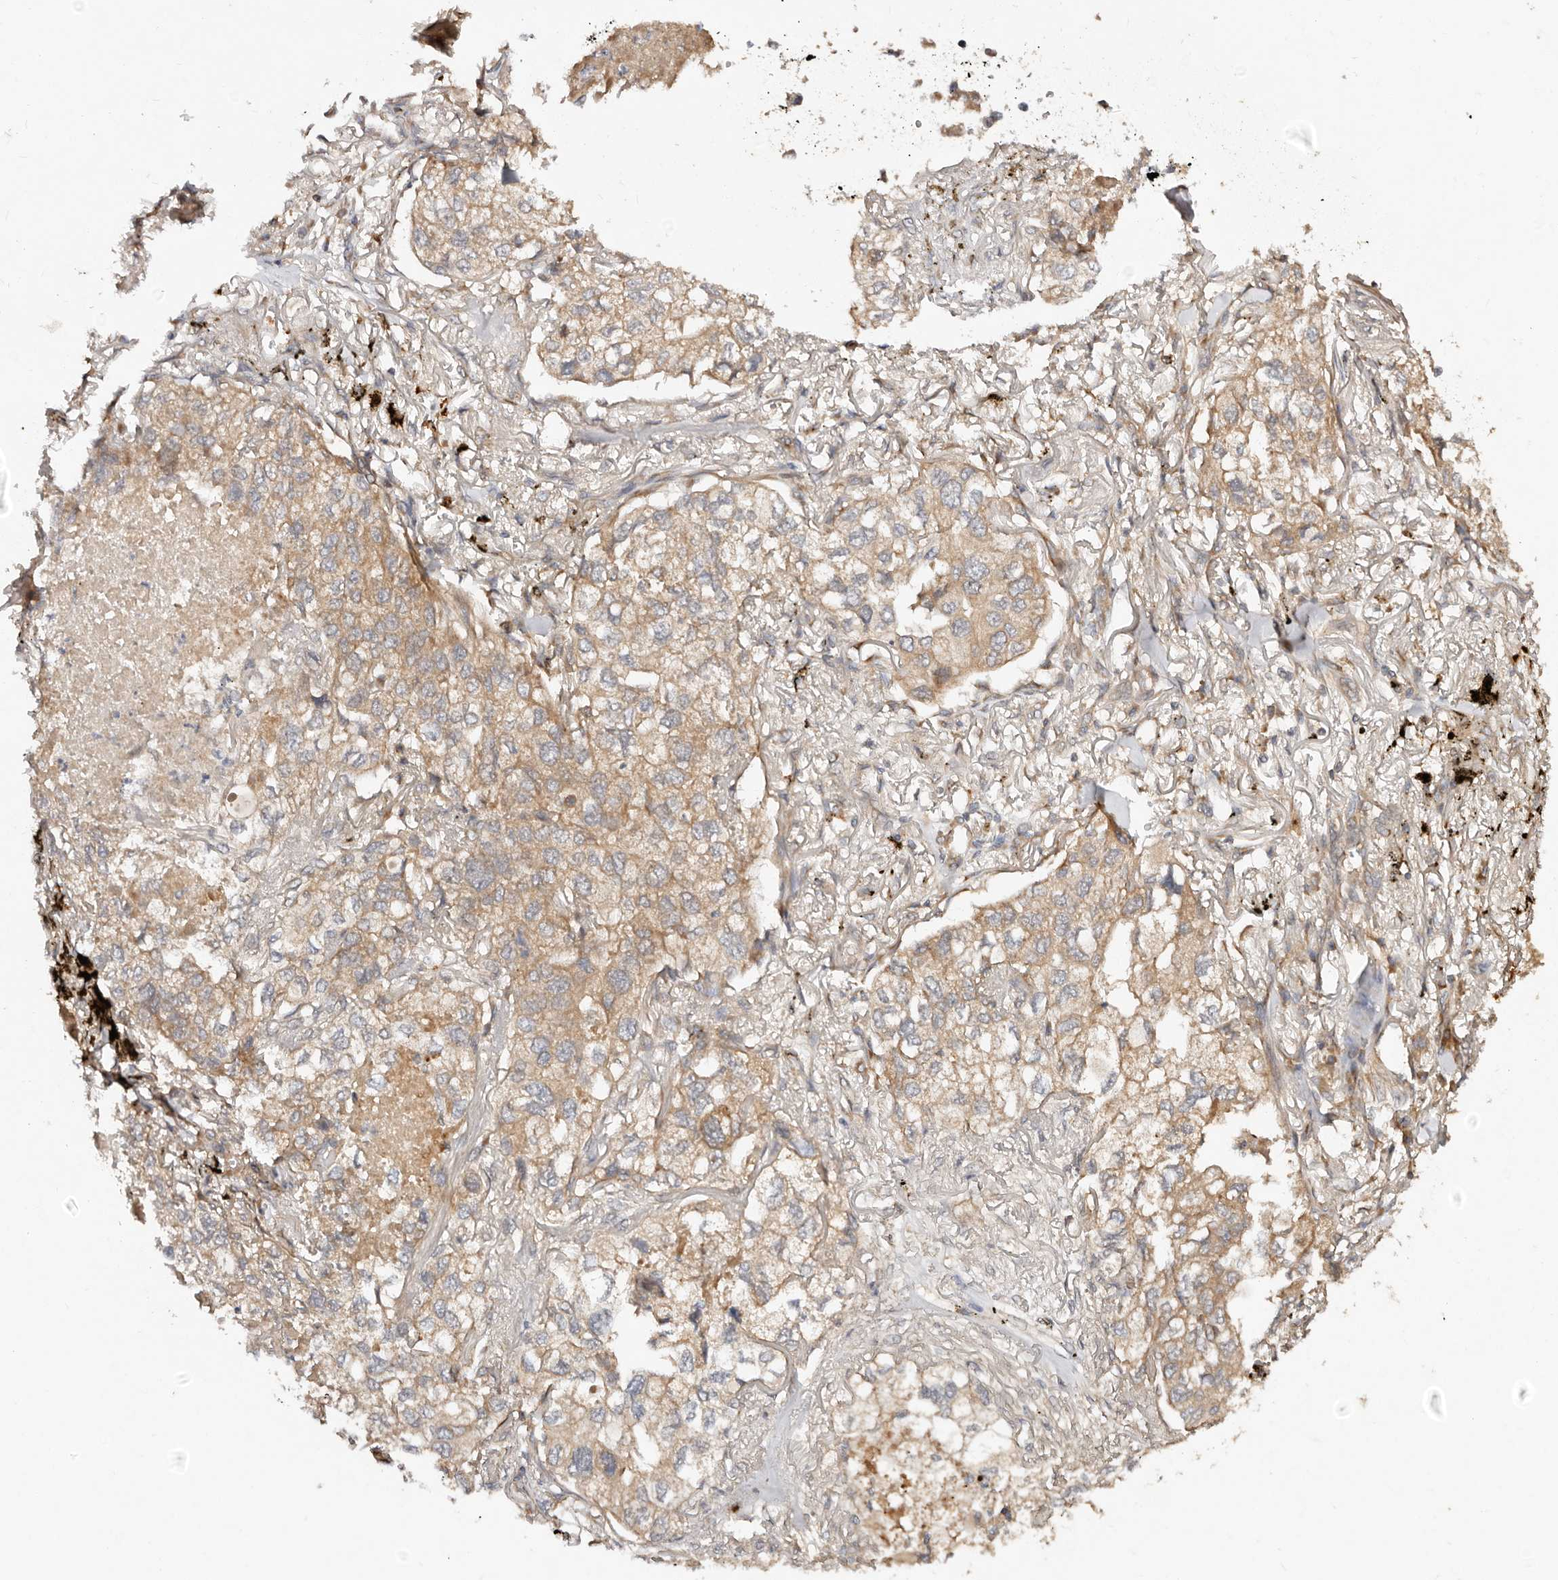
{"staining": {"intensity": "weak", "quantity": ">75%", "location": "cytoplasmic/membranous"}, "tissue": "lung cancer", "cell_type": "Tumor cells", "image_type": "cancer", "snomed": [{"axis": "morphology", "description": "Adenocarcinoma, NOS"}, {"axis": "topography", "description": "Lung"}], "caption": "A micrograph of lung adenocarcinoma stained for a protein demonstrates weak cytoplasmic/membranous brown staining in tumor cells. The staining is performed using DAB (3,3'-diaminobenzidine) brown chromogen to label protein expression. The nuclei are counter-stained blue using hematoxylin.", "gene": "DENND11", "patient": {"sex": "male", "age": 65}}